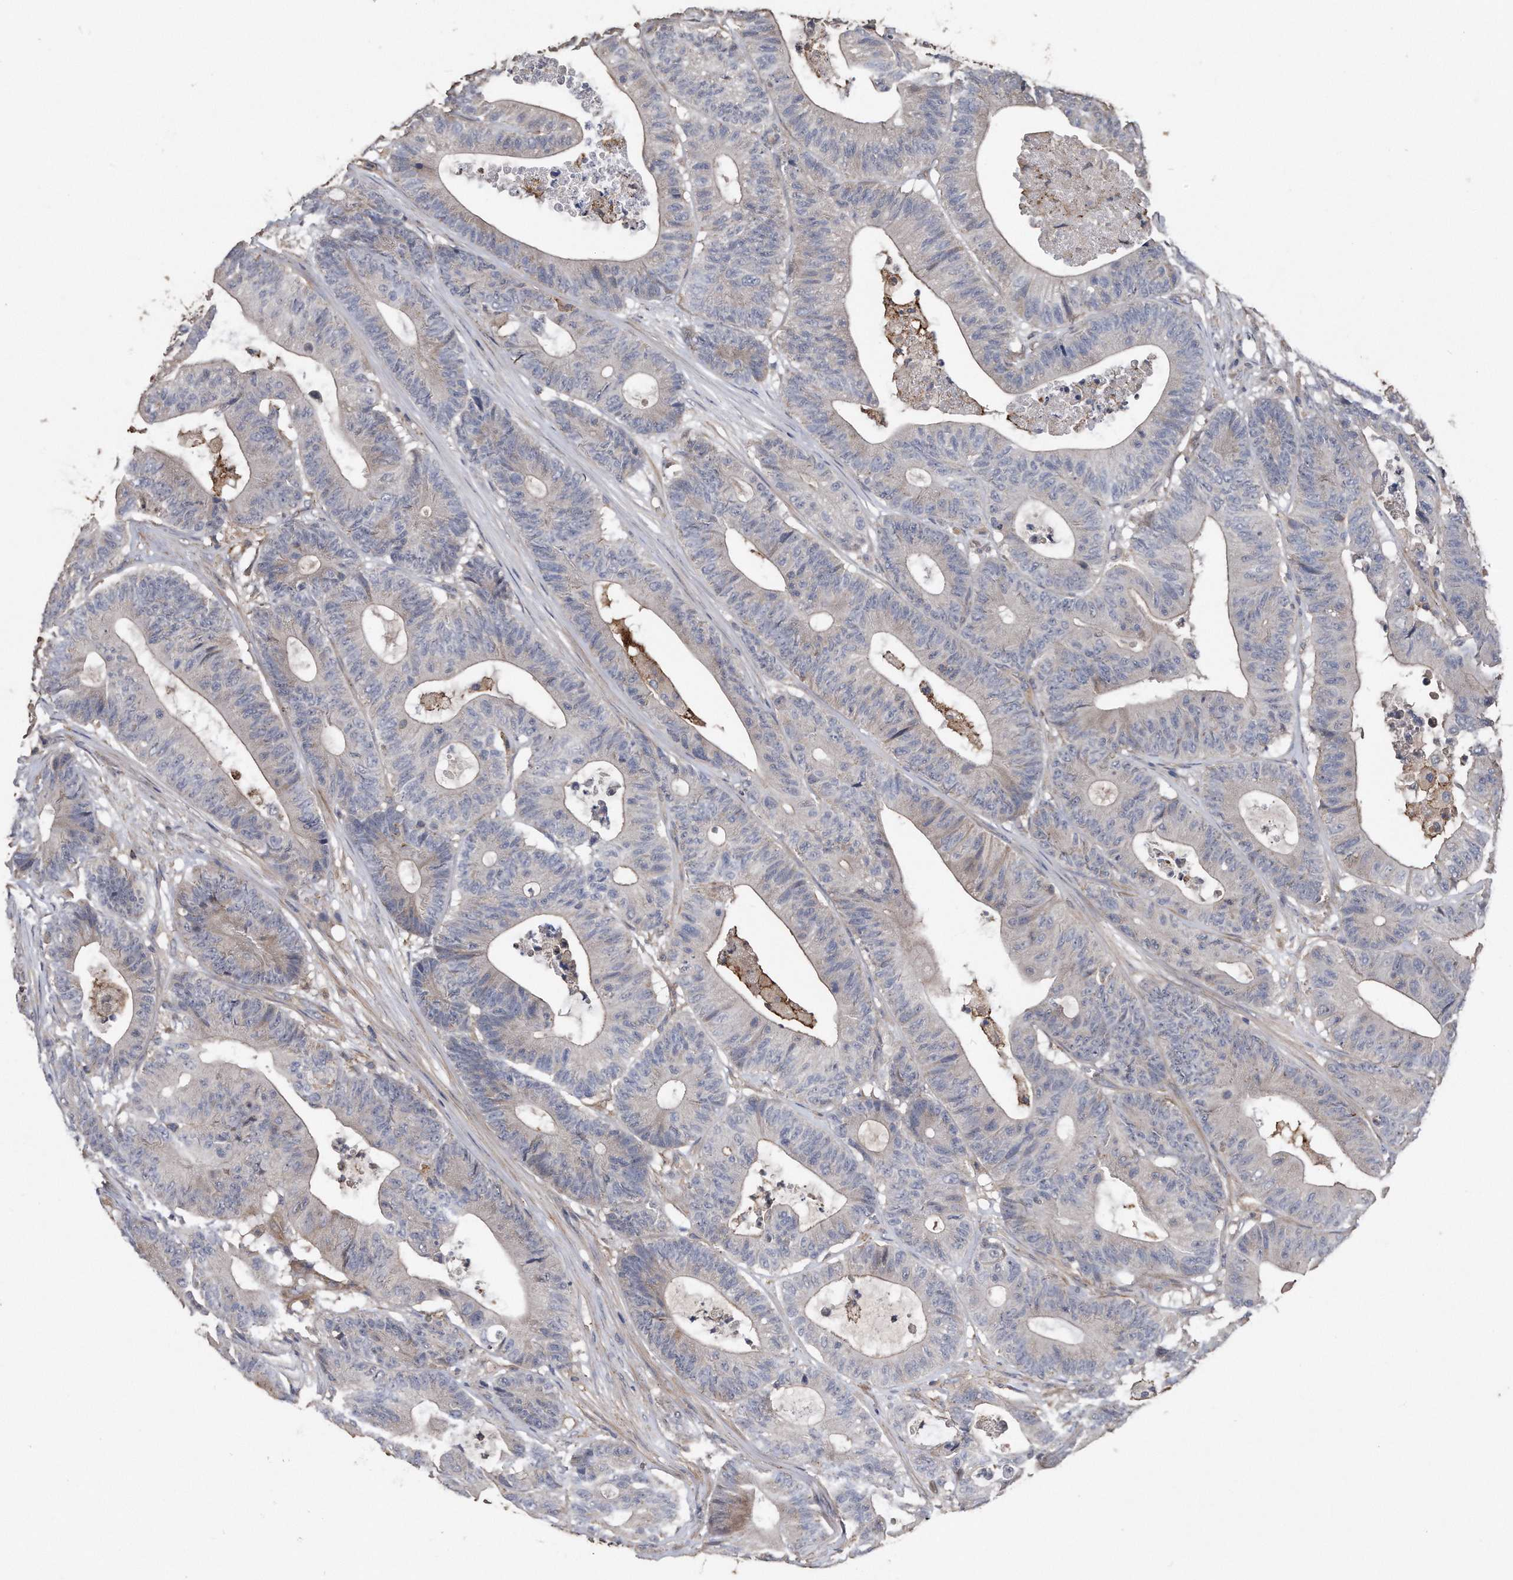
{"staining": {"intensity": "negative", "quantity": "none", "location": "none"}, "tissue": "colorectal cancer", "cell_type": "Tumor cells", "image_type": "cancer", "snomed": [{"axis": "morphology", "description": "Adenocarcinoma, NOS"}, {"axis": "topography", "description": "Colon"}], "caption": "Tumor cells show no significant protein expression in colorectal adenocarcinoma.", "gene": "KCND3", "patient": {"sex": "female", "age": 84}}